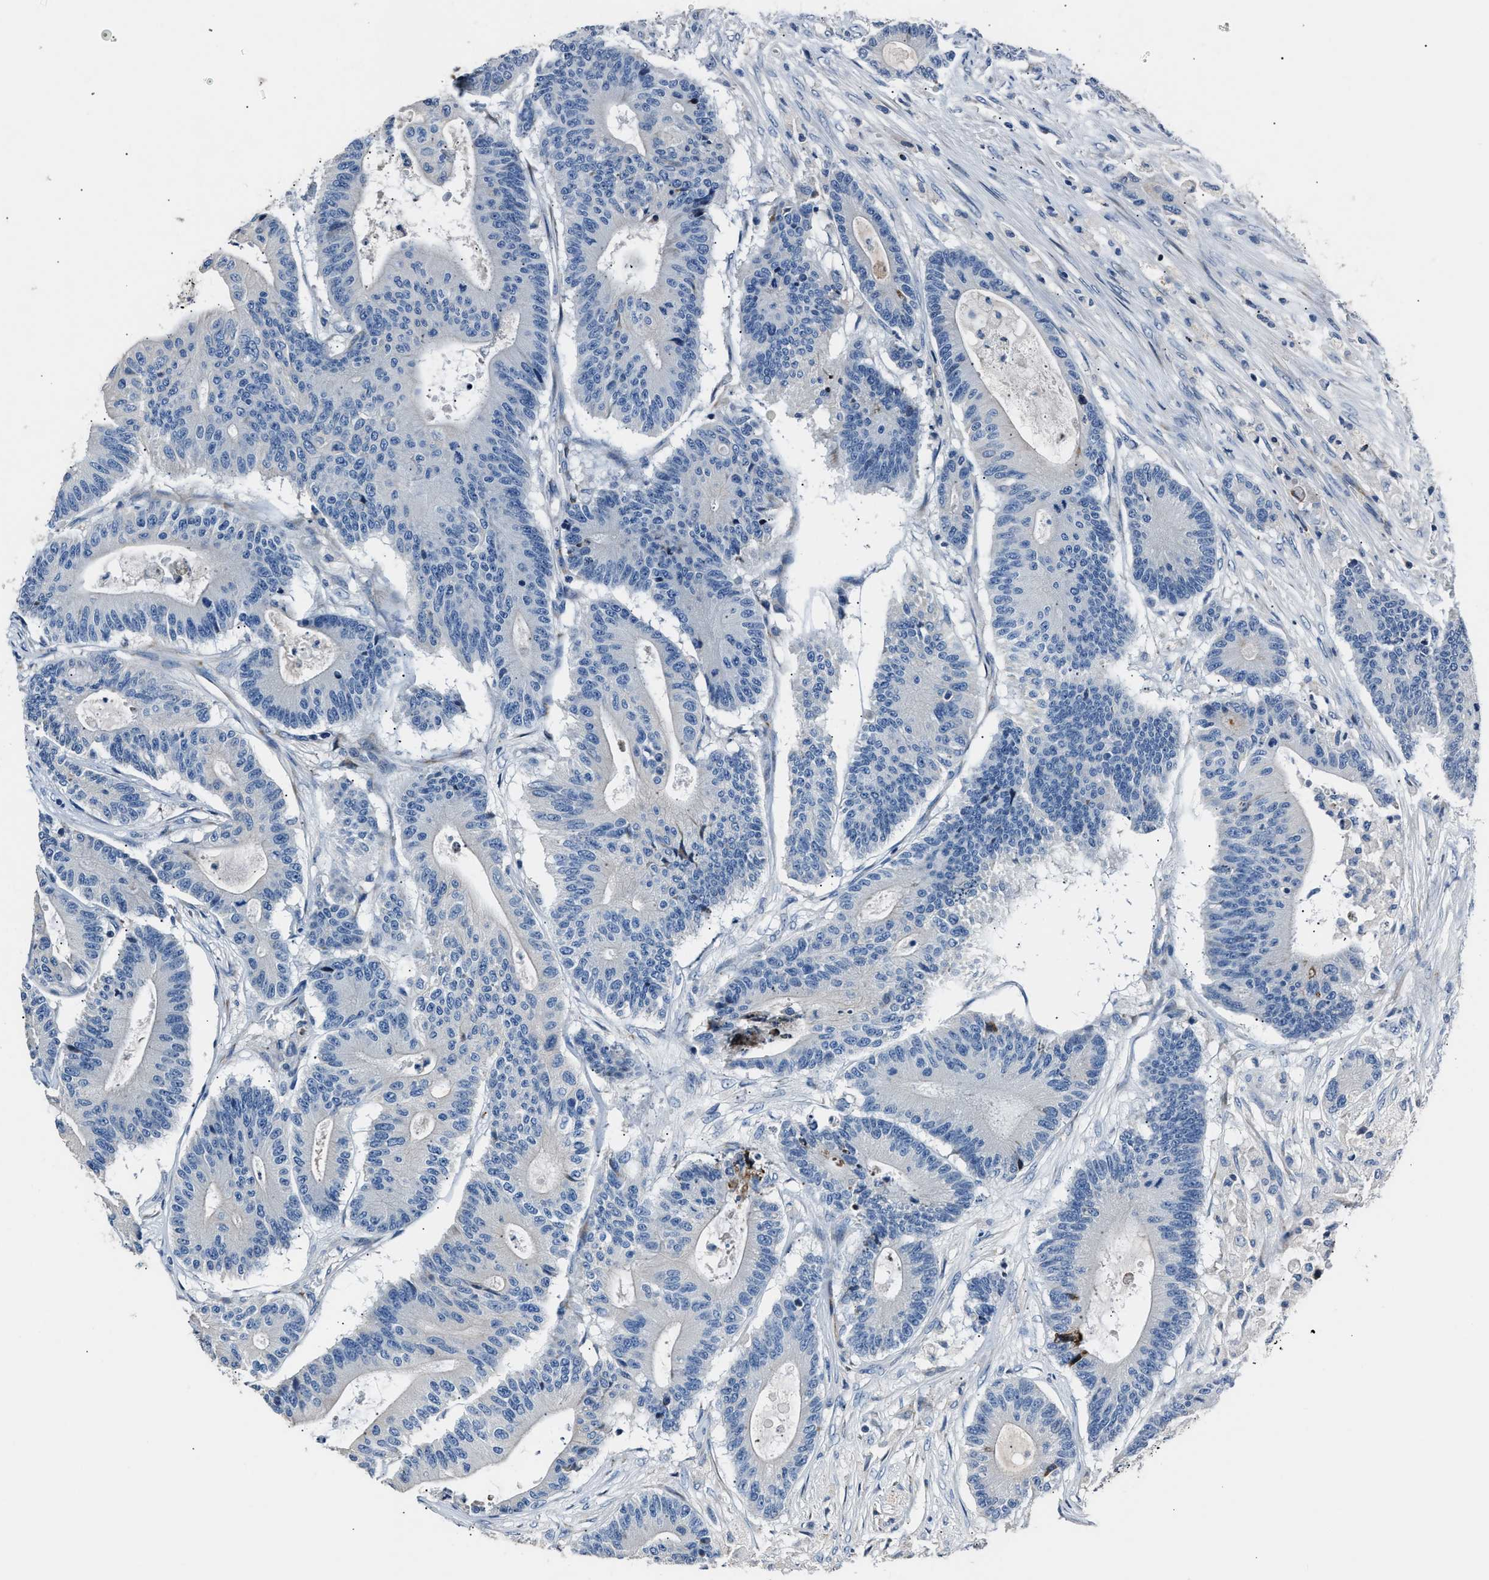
{"staining": {"intensity": "negative", "quantity": "none", "location": "none"}, "tissue": "colorectal cancer", "cell_type": "Tumor cells", "image_type": "cancer", "snomed": [{"axis": "morphology", "description": "Adenocarcinoma, NOS"}, {"axis": "topography", "description": "Colon"}], "caption": "This is an immunohistochemistry photomicrograph of human colorectal cancer. There is no staining in tumor cells.", "gene": "DNAJC24", "patient": {"sex": "female", "age": 84}}